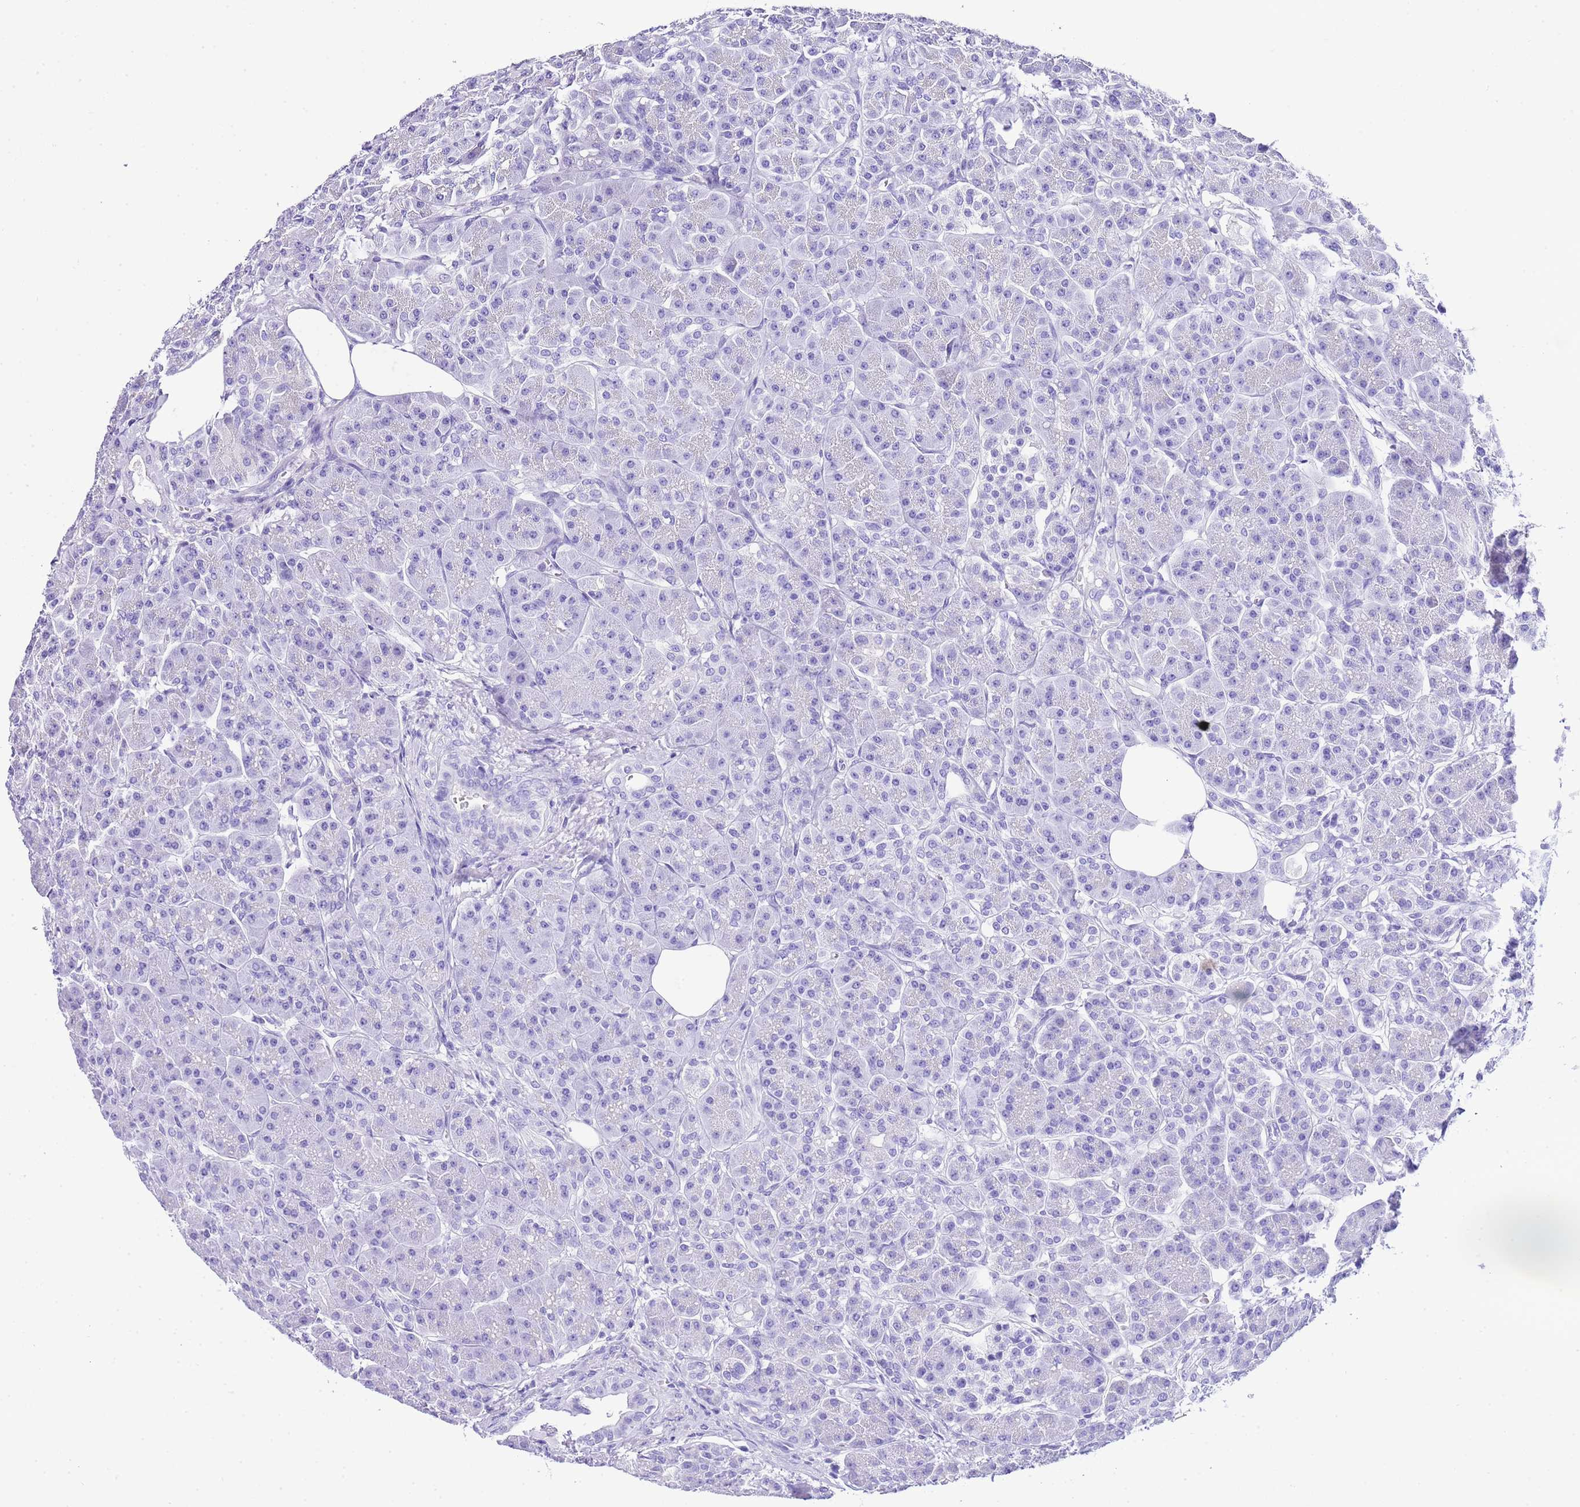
{"staining": {"intensity": "negative", "quantity": "none", "location": "none"}, "tissue": "pancreas", "cell_type": "Exocrine glandular cells", "image_type": "normal", "snomed": [{"axis": "morphology", "description": "Normal tissue, NOS"}, {"axis": "topography", "description": "Pancreas"}], "caption": "This is a image of immunohistochemistry (IHC) staining of unremarkable pancreas, which shows no positivity in exocrine glandular cells.", "gene": "KCNC1", "patient": {"sex": "male", "age": 63}}